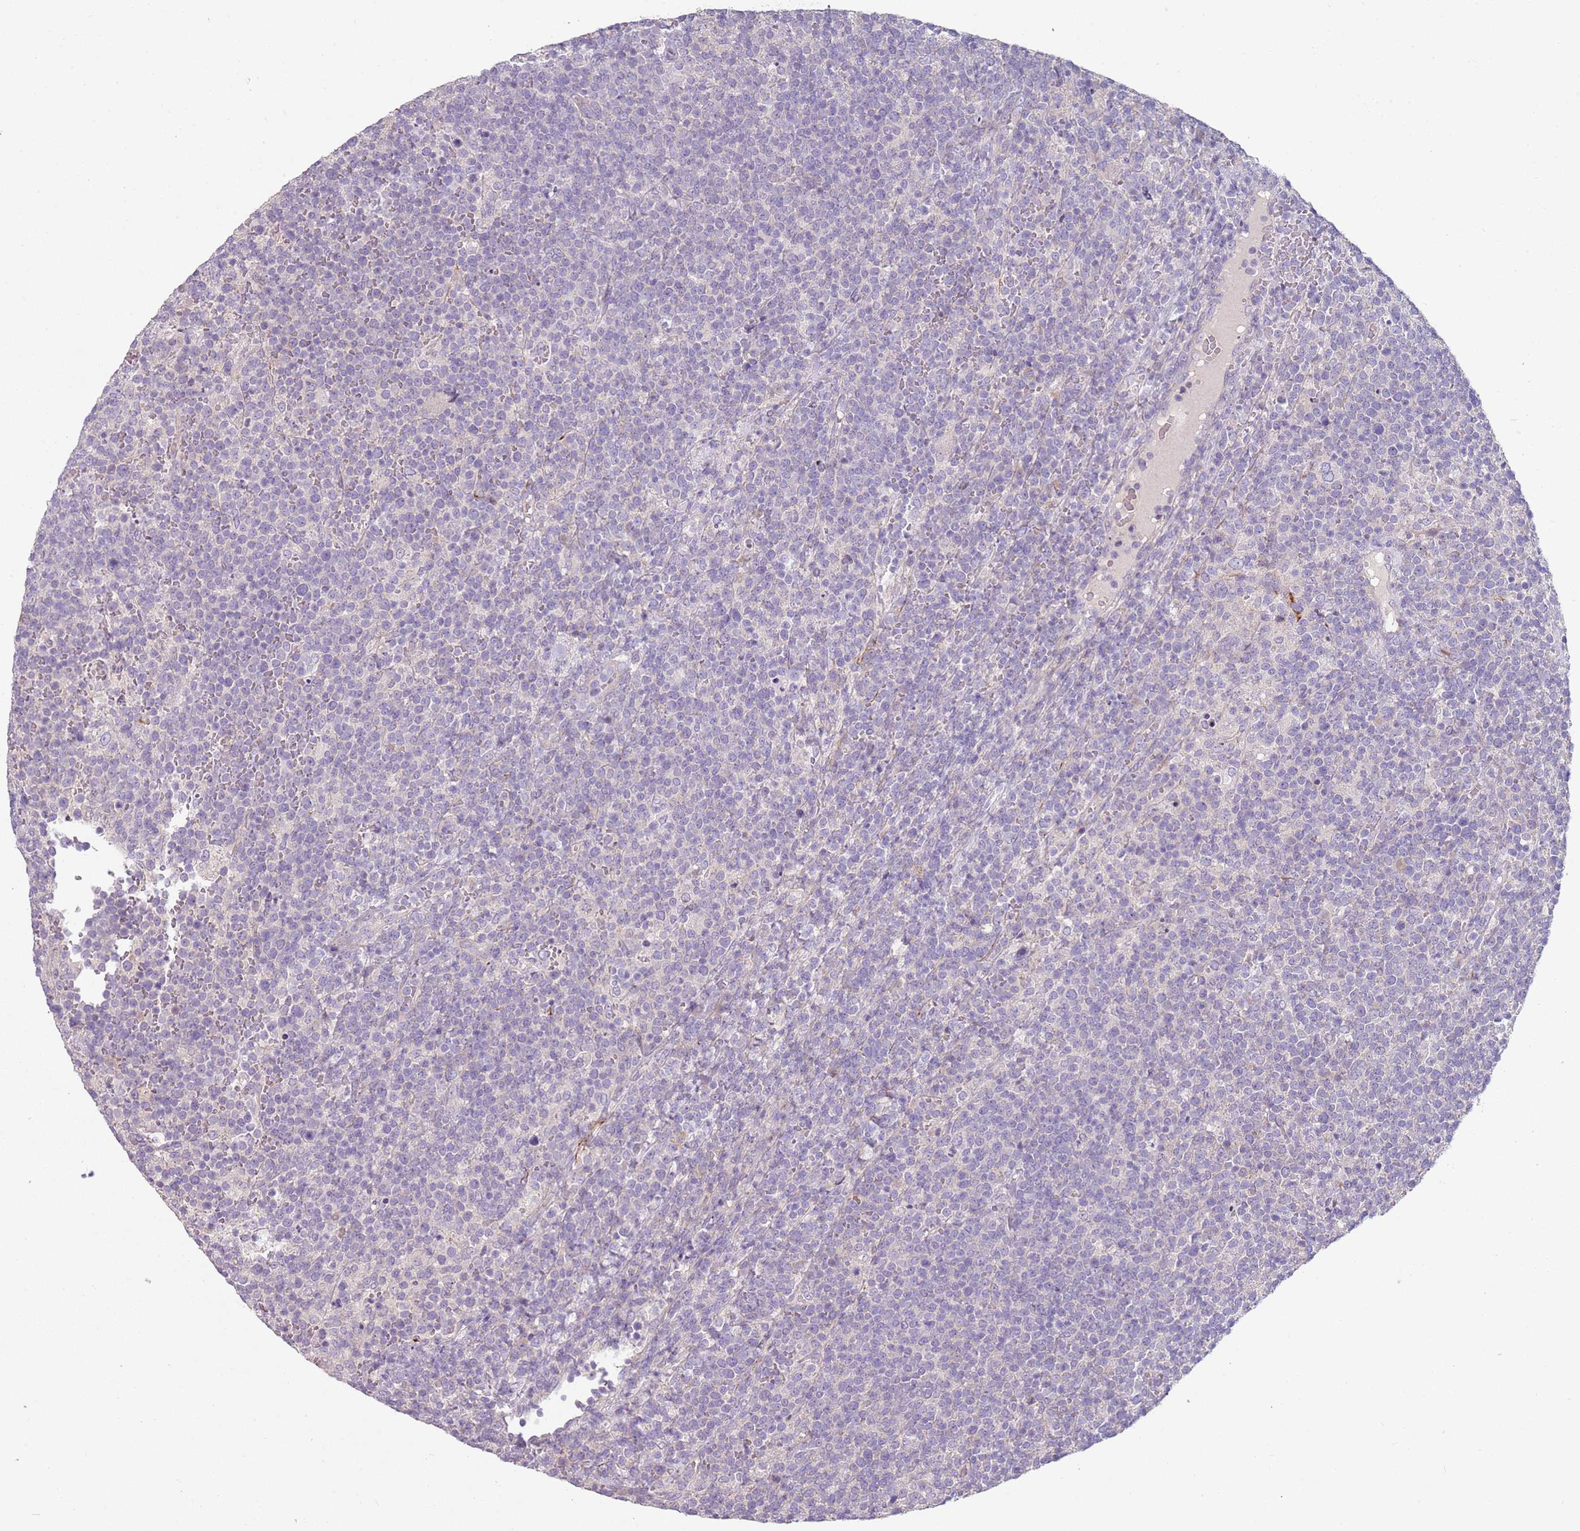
{"staining": {"intensity": "negative", "quantity": "none", "location": "none"}, "tissue": "lymphoma", "cell_type": "Tumor cells", "image_type": "cancer", "snomed": [{"axis": "morphology", "description": "Malignant lymphoma, non-Hodgkin's type, High grade"}, {"axis": "topography", "description": "Lymph node"}], "caption": "Tumor cells show no significant protein positivity in lymphoma. (DAB immunohistochemistry (IHC) visualized using brightfield microscopy, high magnification).", "gene": "ZNF583", "patient": {"sex": "male", "age": 61}}